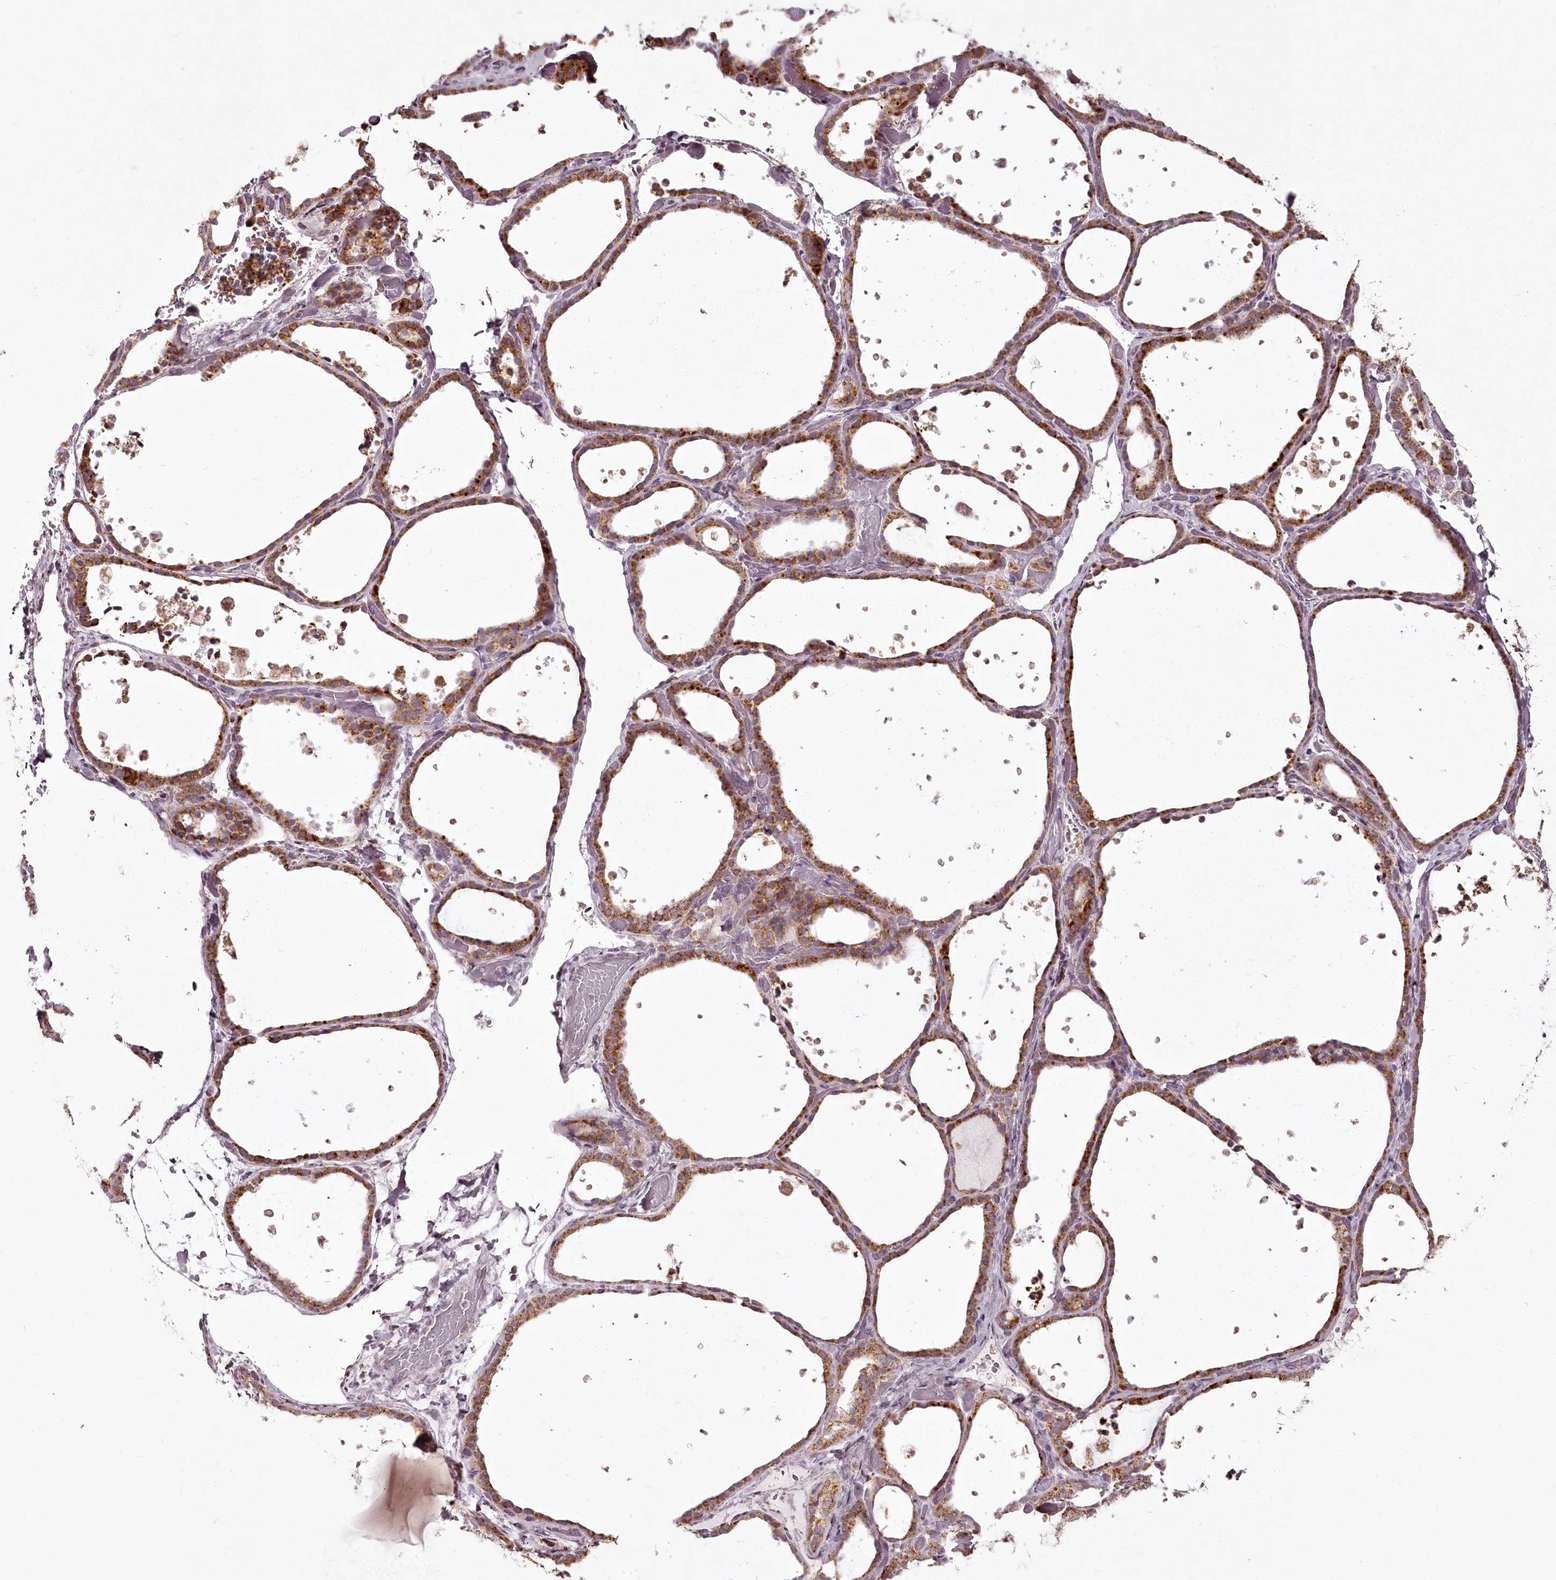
{"staining": {"intensity": "moderate", "quantity": ">75%", "location": "cytoplasmic/membranous"}, "tissue": "thyroid gland", "cell_type": "Glandular cells", "image_type": "normal", "snomed": [{"axis": "morphology", "description": "Normal tissue, NOS"}, {"axis": "topography", "description": "Thyroid gland"}], "caption": "Immunohistochemical staining of unremarkable human thyroid gland reveals >75% levels of moderate cytoplasmic/membranous protein staining in about >75% of glandular cells.", "gene": "CHCHD2", "patient": {"sex": "female", "age": 44}}